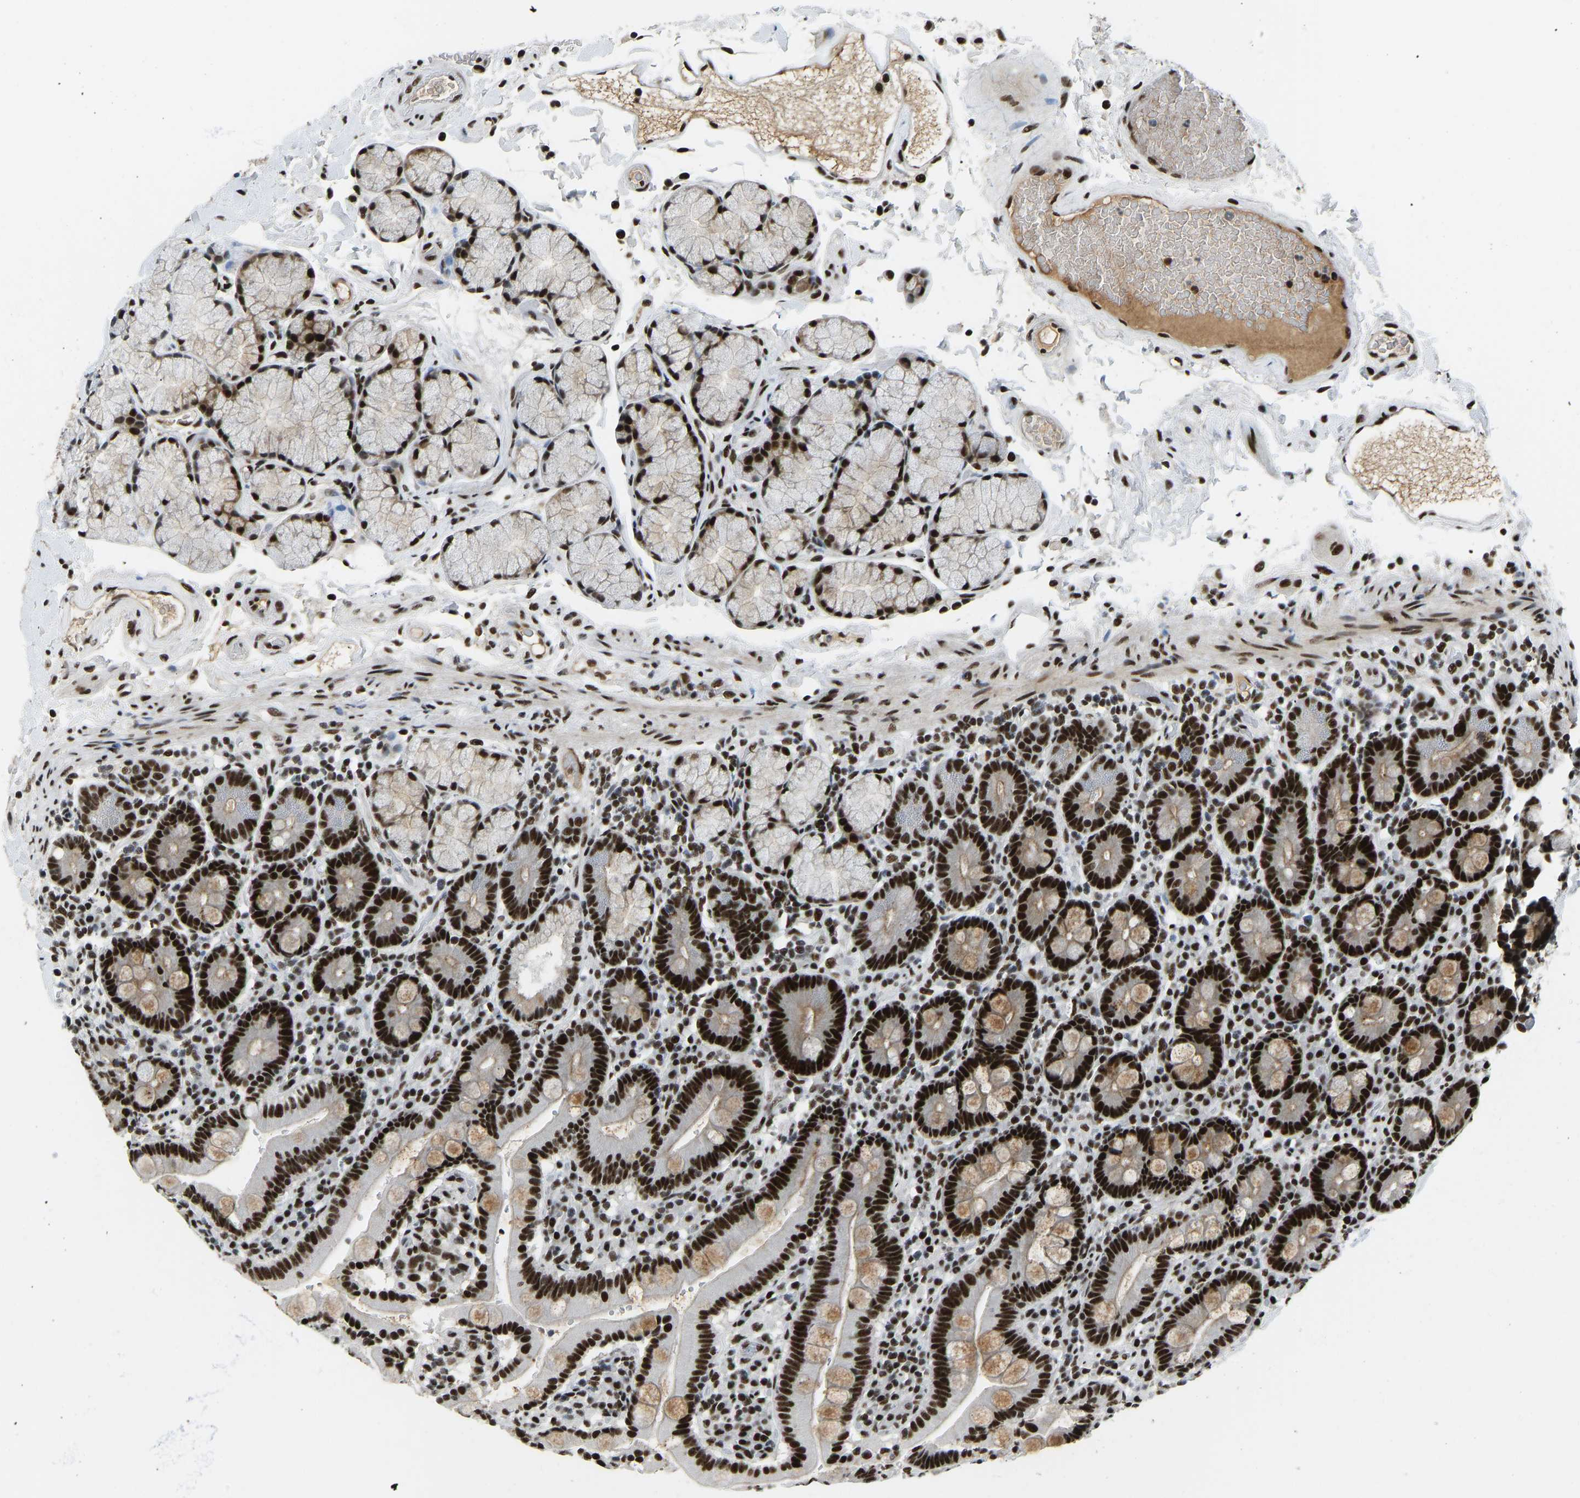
{"staining": {"intensity": "strong", "quantity": ">75%", "location": "cytoplasmic/membranous,nuclear"}, "tissue": "duodenum", "cell_type": "Glandular cells", "image_type": "normal", "snomed": [{"axis": "morphology", "description": "Normal tissue, NOS"}, {"axis": "topography", "description": "Small intestine, NOS"}], "caption": "IHC of unremarkable duodenum demonstrates high levels of strong cytoplasmic/membranous,nuclear staining in approximately >75% of glandular cells. The protein is shown in brown color, while the nuclei are stained blue.", "gene": "FOXK1", "patient": {"sex": "female", "age": 71}}